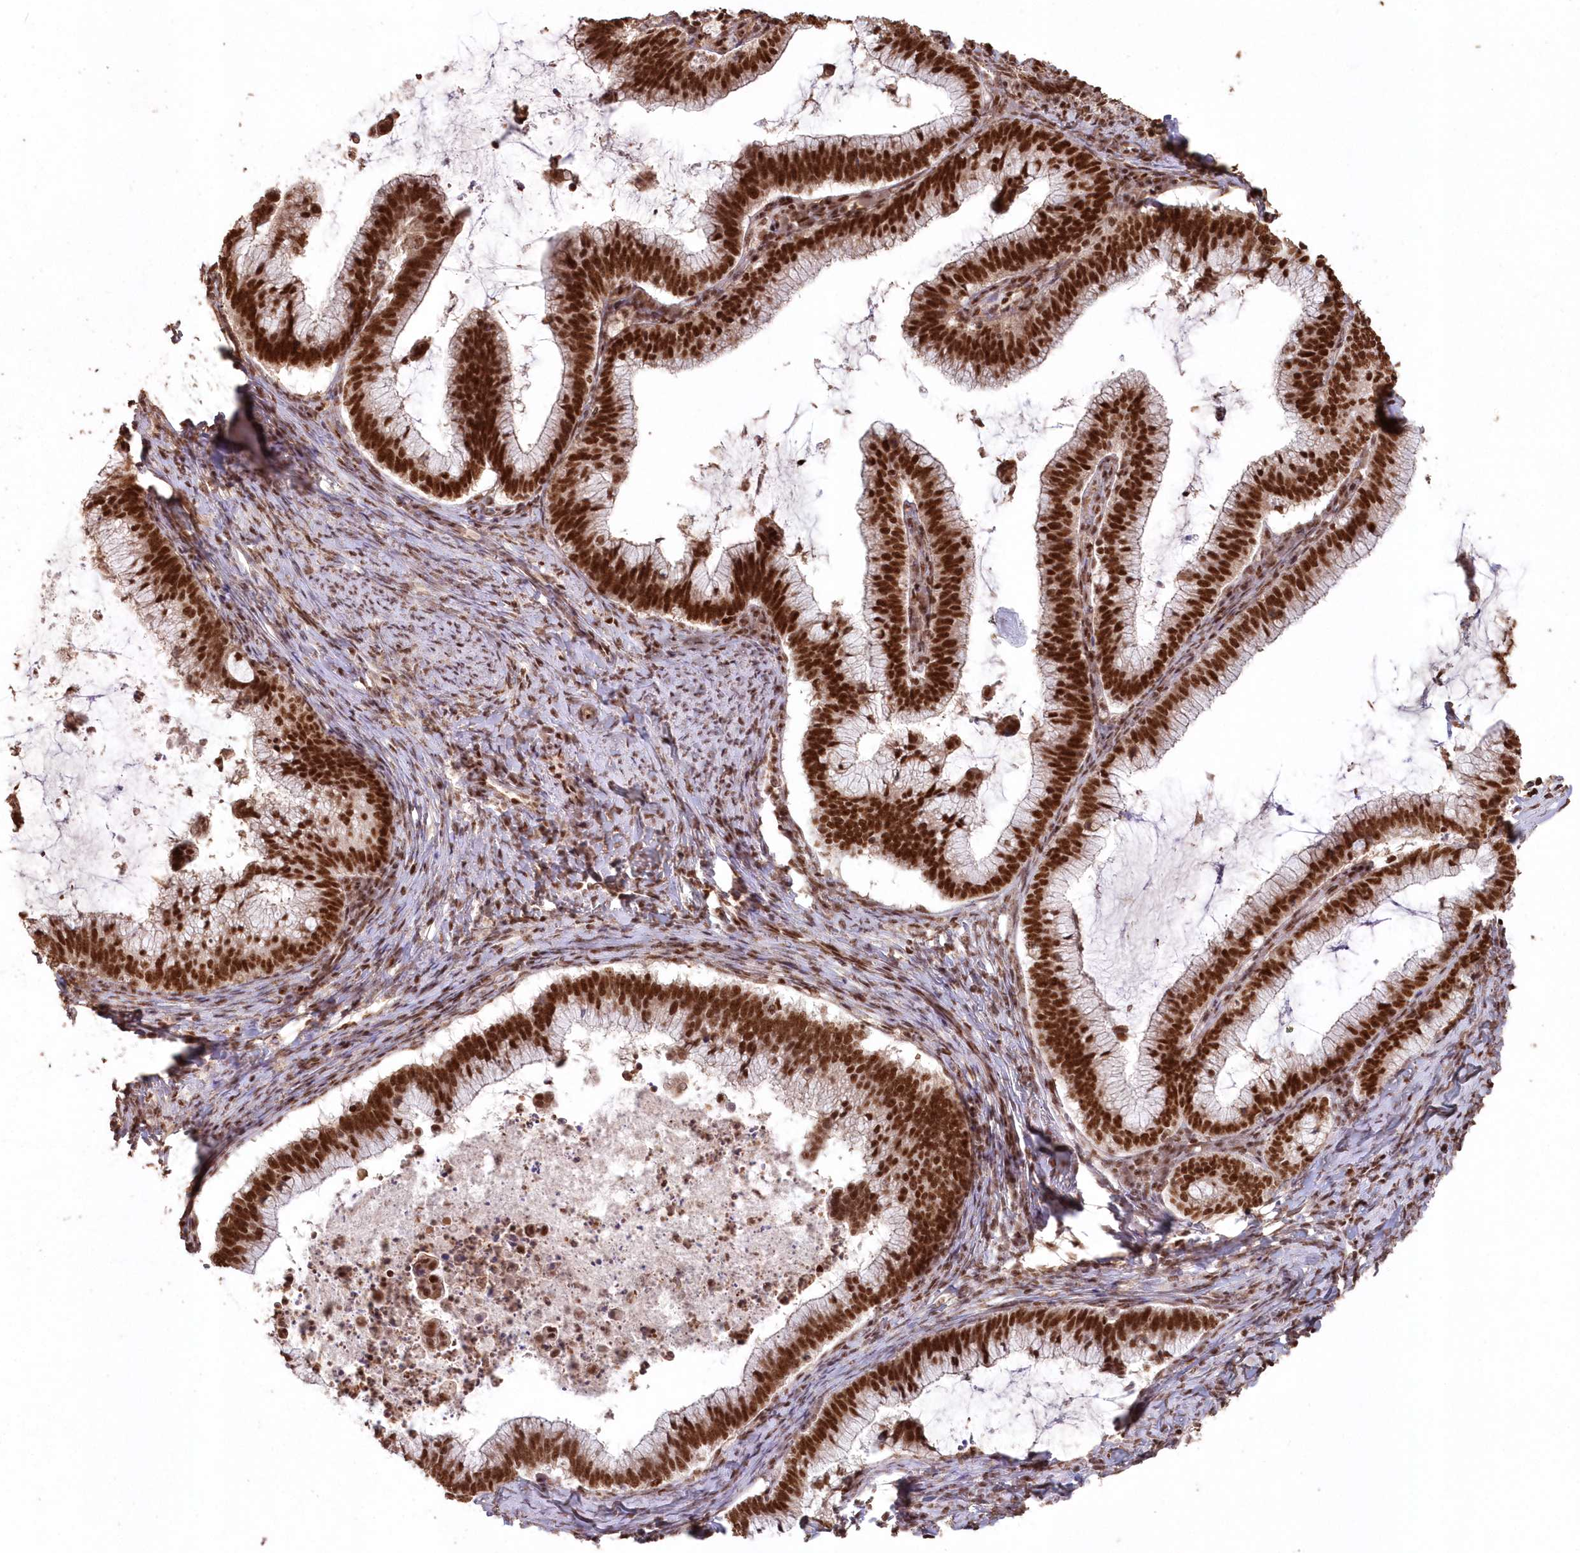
{"staining": {"intensity": "strong", "quantity": ">75%", "location": "nuclear"}, "tissue": "cervical cancer", "cell_type": "Tumor cells", "image_type": "cancer", "snomed": [{"axis": "morphology", "description": "Adenocarcinoma, NOS"}, {"axis": "topography", "description": "Cervix"}], "caption": "This is a micrograph of IHC staining of cervical cancer (adenocarcinoma), which shows strong positivity in the nuclear of tumor cells.", "gene": "PDS5A", "patient": {"sex": "female", "age": 36}}